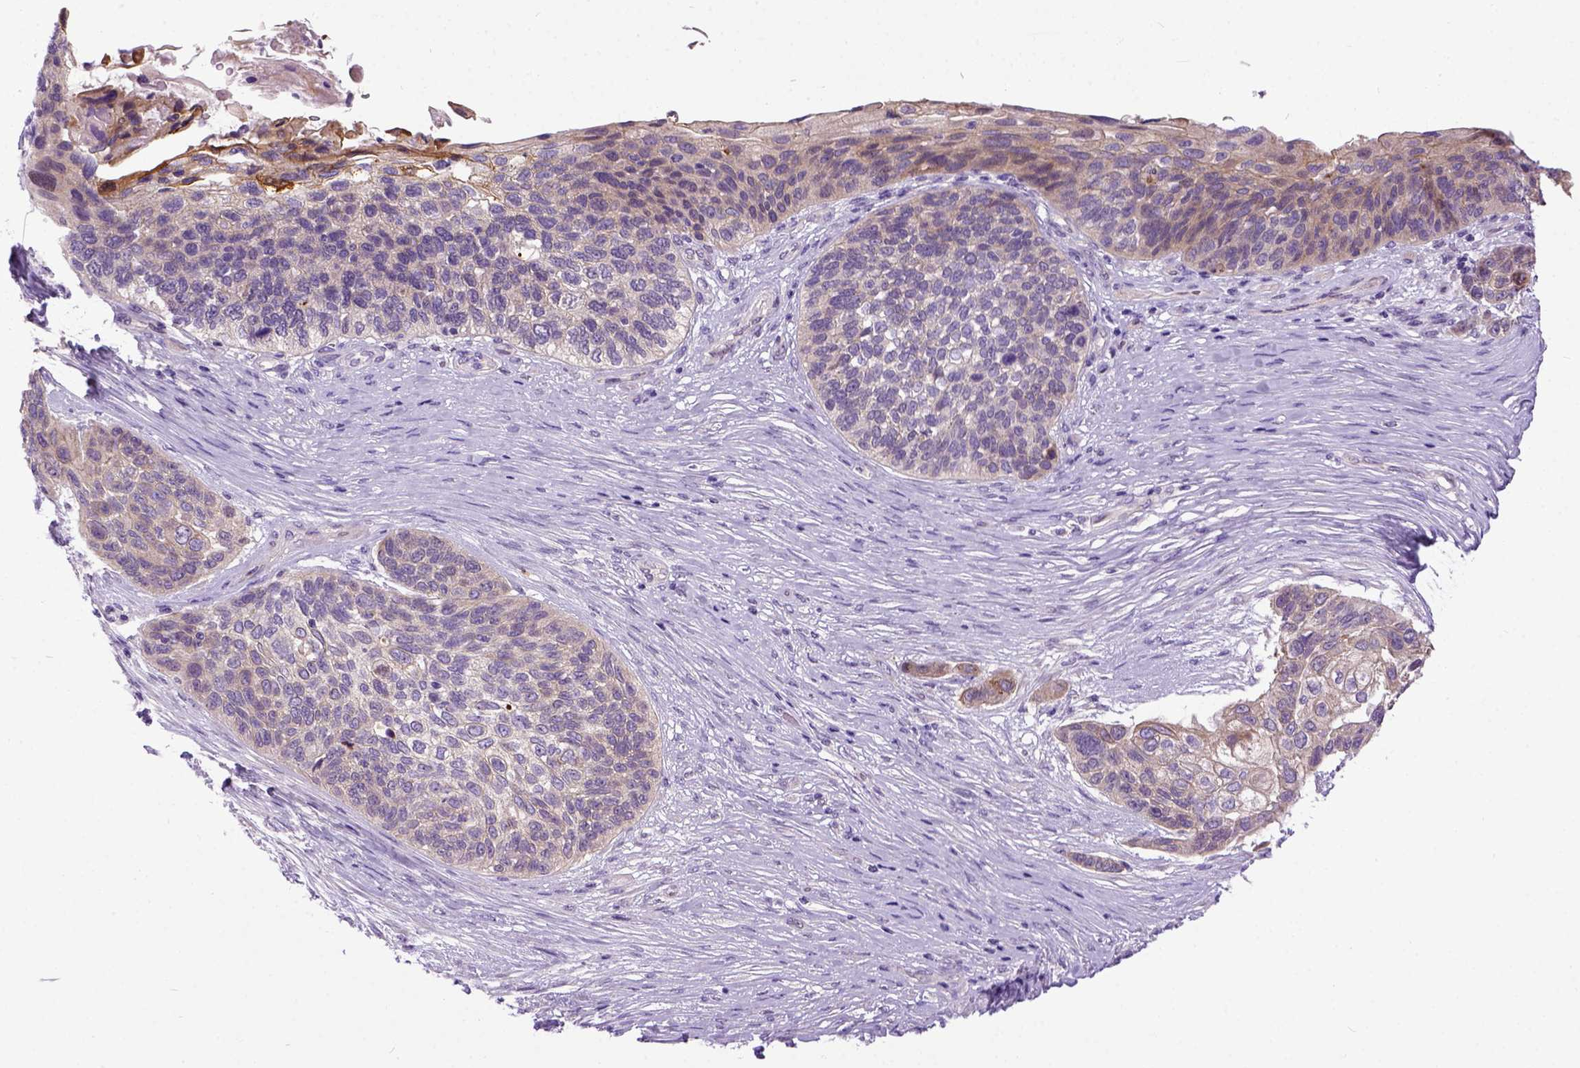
{"staining": {"intensity": "weak", "quantity": ">75%", "location": "cytoplasmic/membranous"}, "tissue": "lung cancer", "cell_type": "Tumor cells", "image_type": "cancer", "snomed": [{"axis": "morphology", "description": "Squamous cell carcinoma, NOS"}, {"axis": "topography", "description": "Lung"}], "caption": "Protein expression analysis of human lung cancer reveals weak cytoplasmic/membranous staining in about >75% of tumor cells.", "gene": "NEK5", "patient": {"sex": "male", "age": 69}}